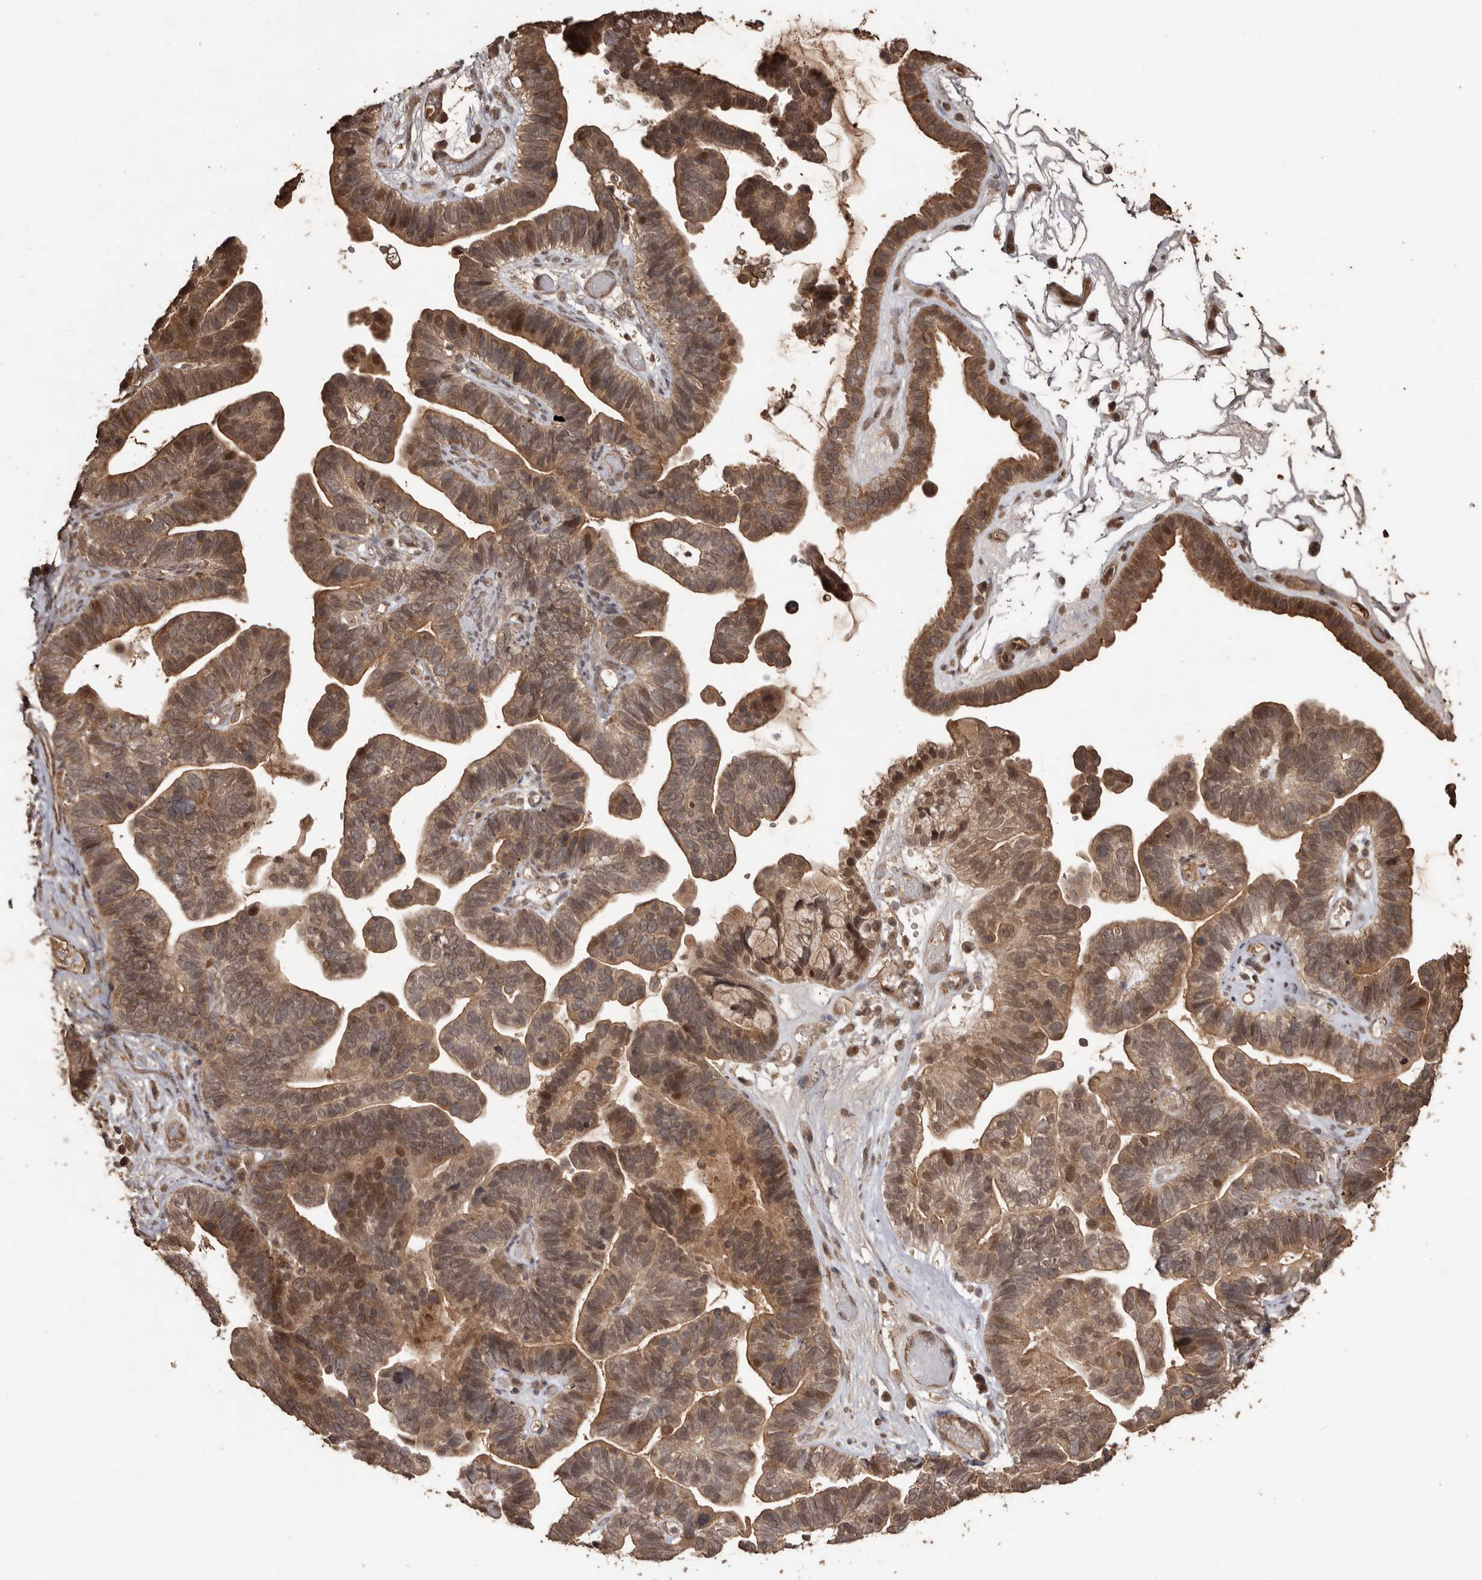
{"staining": {"intensity": "moderate", "quantity": ">75%", "location": "cytoplasmic/membranous,nuclear"}, "tissue": "ovarian cancer", "cell_type": "Tumor cells", "image_type": "cancer", "snomed": [{"axis": "morphology", "description": "Cystadenocarcinoma, serous, NOS"}, {"axis": "topography", "description": "Ovary"}], "caption": "Immunohistochemistry (DAB) staining of ovarian cancer (serous cystadenocarcinoma) reveals moderate cytoplasmic/membranous and nuclear protein staining in about >75% of tumor cells.", "gene": "NUP43", "patient": {"sex": "female", "age": 56}}